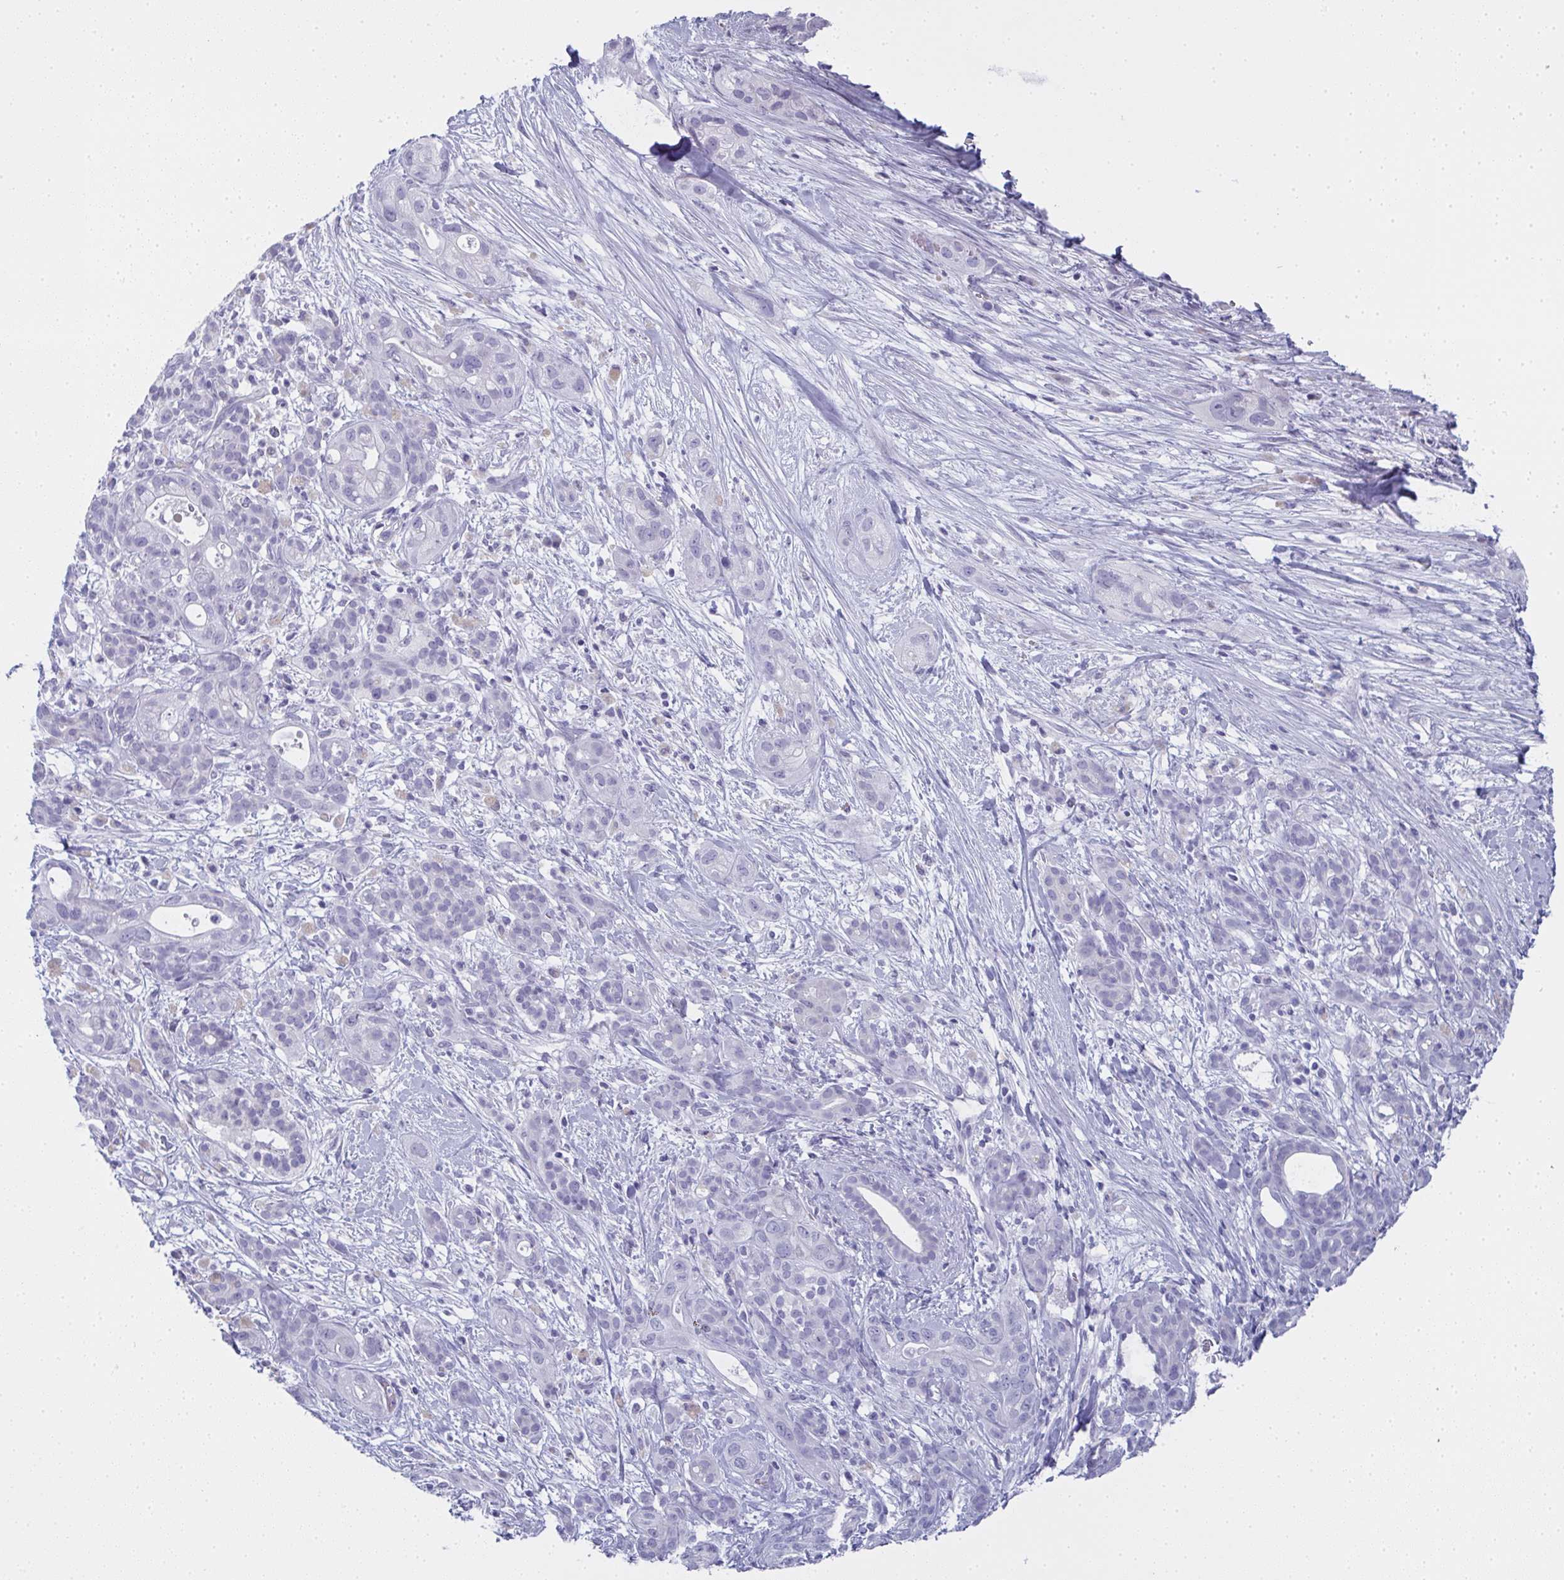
{"staining": {"intensity": "negative", "quantity": "none", "location": "none"}, "tissue": "pancreatic cancer", "cell_type": "Tumor cells", "image_type": "cancer", "snomed": [{"axis": "morphology", "description": "Adenocarcinoma, NOS"}, {"axis": "topography", "description": "Pancreas"}], "caption": "Immunohistochemical staining of human pancreatic cancer (adenocarcinoma) demonstrates no significant staining in tumor cells. (DAB IHC visualized using brightfield microscopy, high magnification).", "gene": "SLC36A2", "patient": {"sex": "male", "age": 44}}